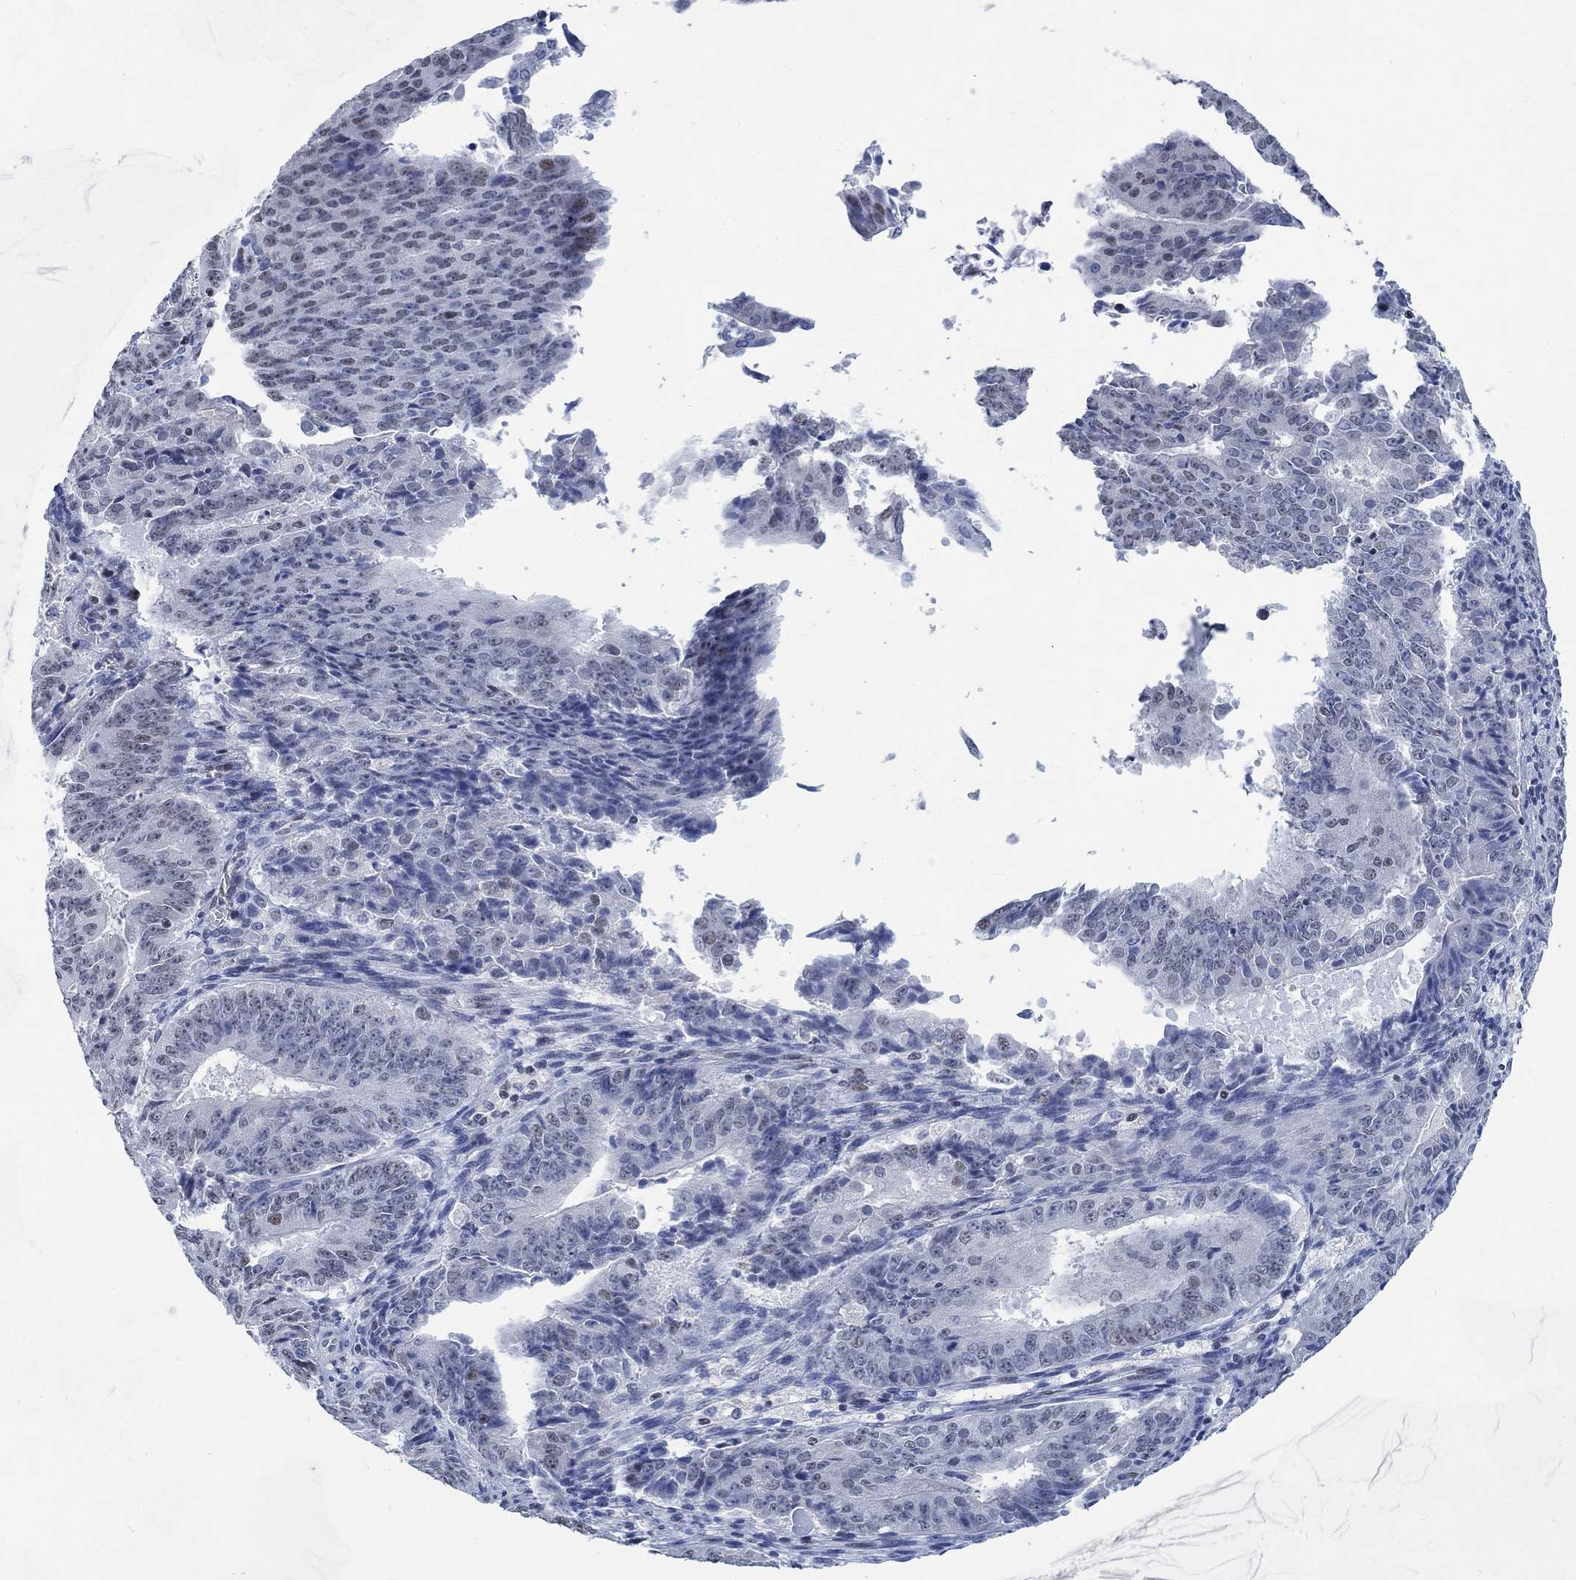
{"staining": {"intensity": "negative", "quantity": "none", "location": "none"}, "tissue": "ovarian cancer", "cell_type": "Tumor cells", "image_type": "cancer", "snomed": [{"axis": "morphology", "description": "Carcinoma, endometroid"}, {"axis": "topography", "description": "Ovary"}], "caption": "Tumor cells are negative for brown protein staining in ovarian endometroid carcinoma.", "gene": "KCNH8", "patient": {"sex": "female", "age": 42}}